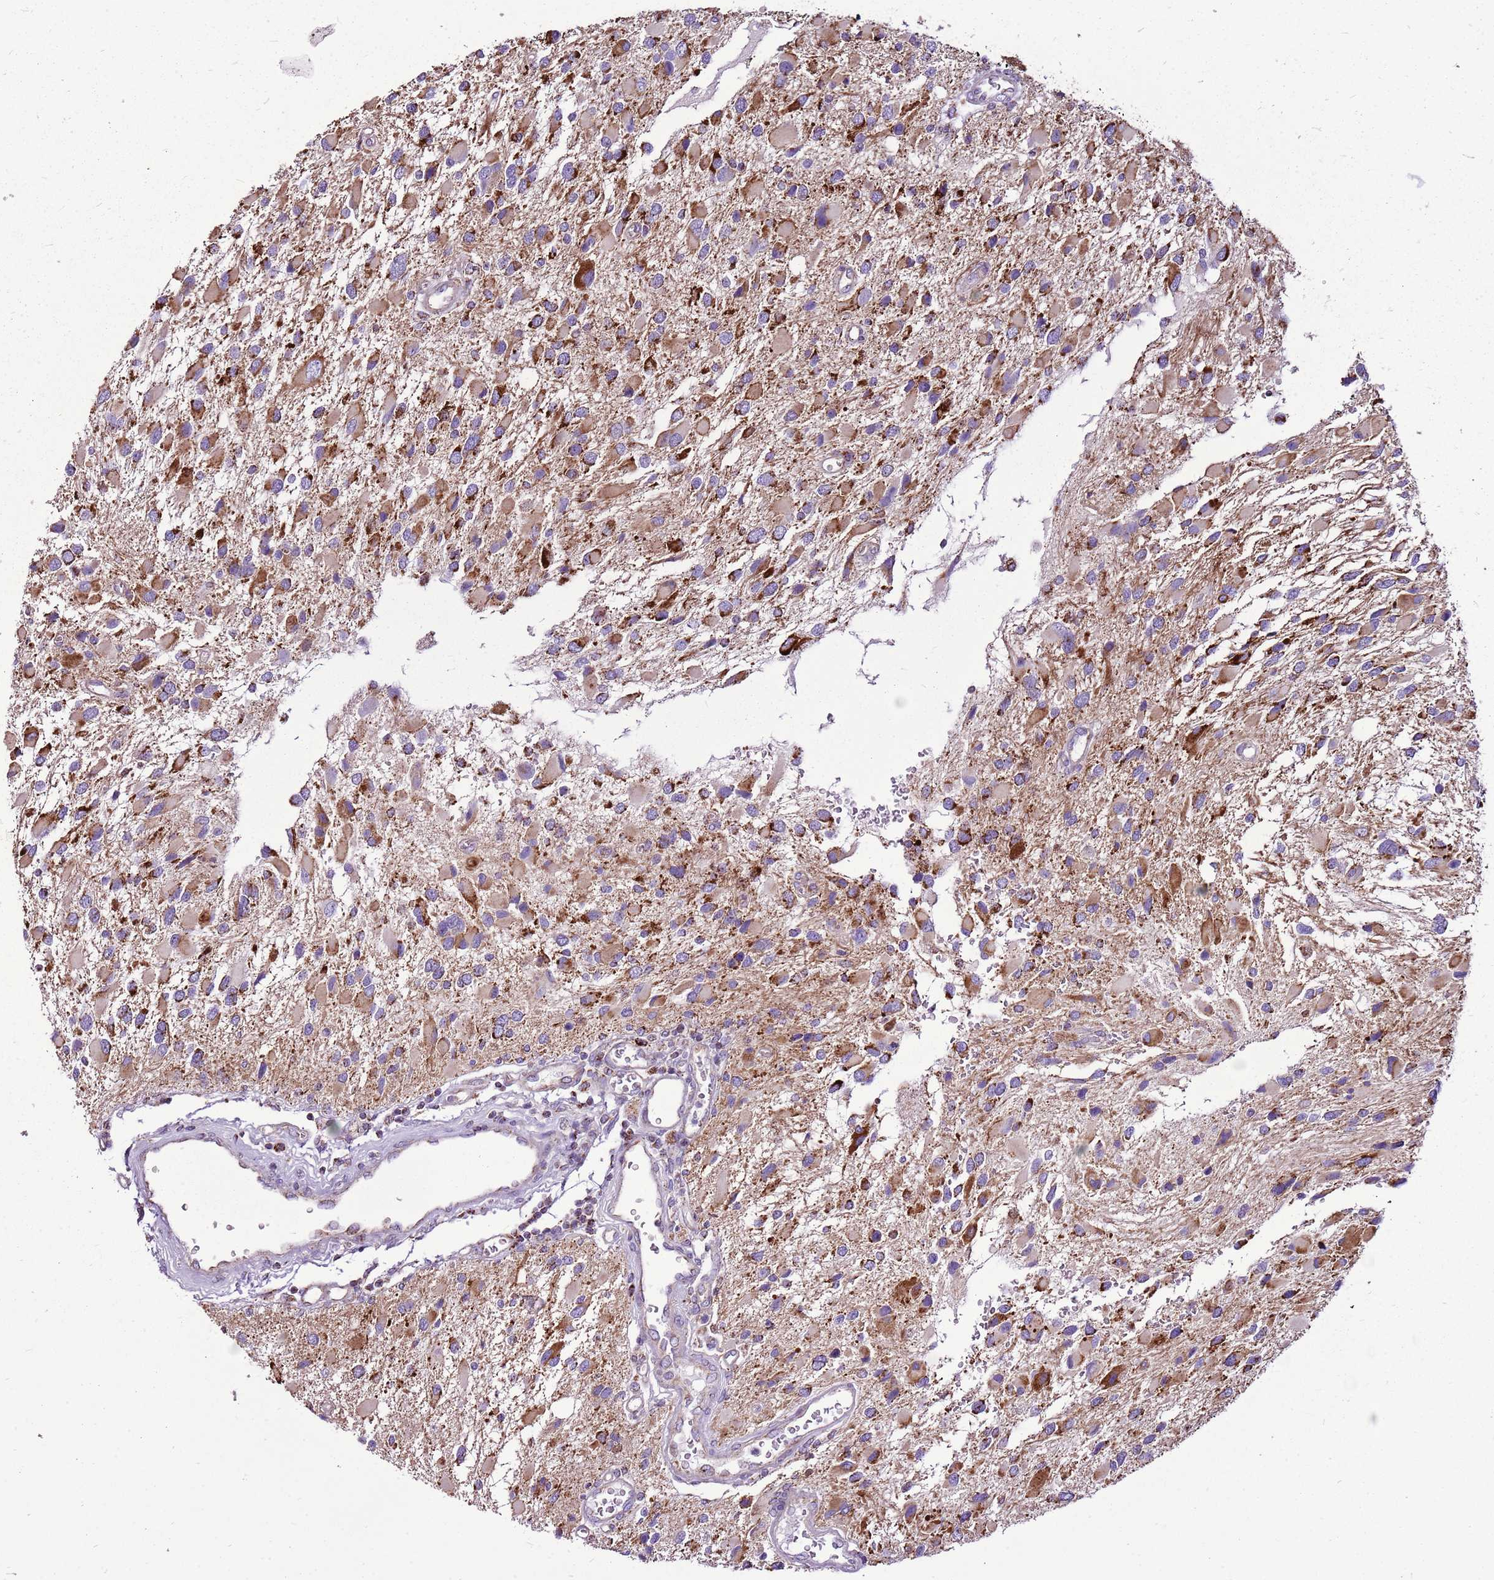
{"staining": {"intensity": "moderate", "quantity": "25%-75%", "location": "cytoplasmic/membranous"}, "tissue": "glioma", "cell_type": "Tumor cells", "image_type": "cancer", "snomed": [{"axis": "morphology", "description": "Glioma, malignant, High grade"}, {"axis": "topography", "description": "Brain"}], "caption": "The immunohistochemical stain labels moderate cytoplasmic/membranous positivity in tumor cells of glioma tissue.", "gene": "GCDH", "patient": {"sex": "male", "age": 53}}